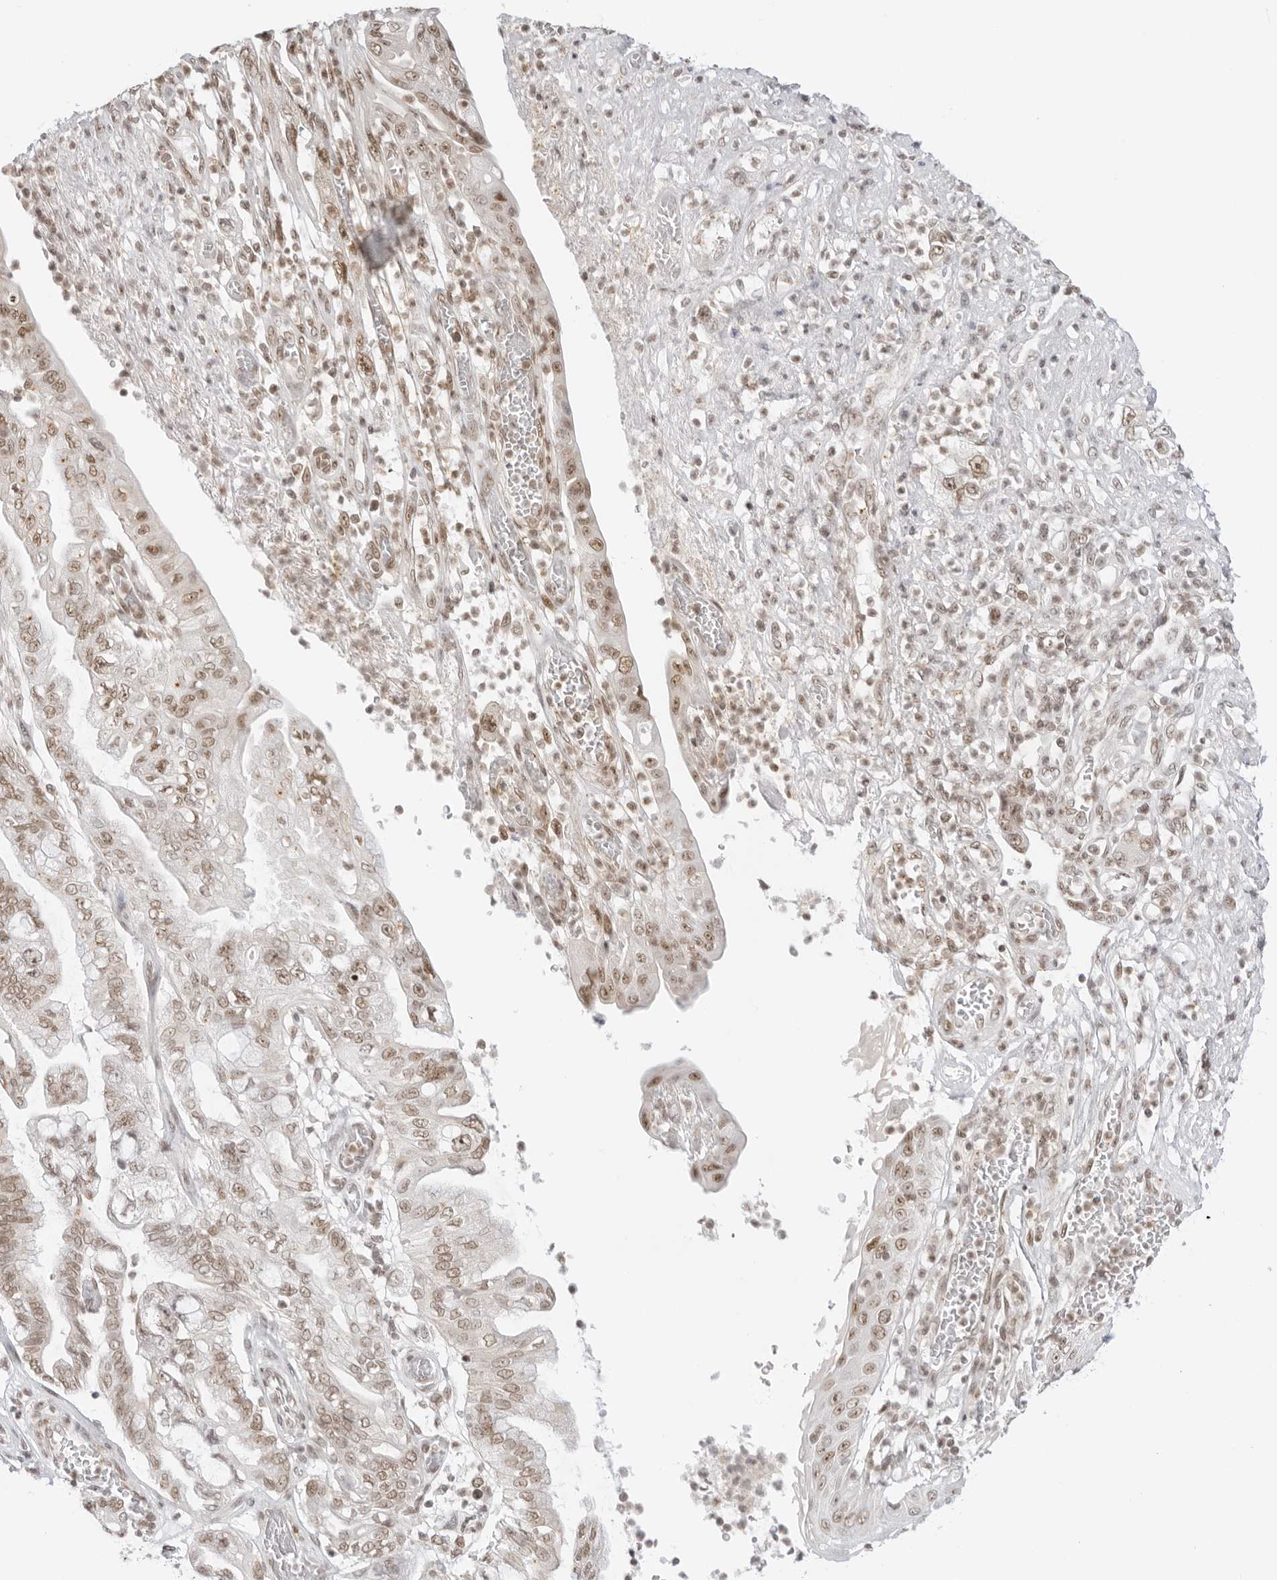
{"staining": {"intensity": "moderate", "quantity": ">75%", "location": "nuclear"}, "tissue": "pancreatic cancer", "cell_type": "Tumor cells", "image_type": "cancer", "snomed": [{"axis": "morphology", "description": "Adenocarcinoma, NOS"}, {"axis": "topography", "description": "Pancreas"}], "caption": "Immunohistochemistry (IHC) photomicrograph of human pancreatic adenocarcinoma stained for a protein (brown), which shows medium levels of moderate nuclear positivity in approximately >75% of tumor cells.", "gene": "TCIM", "patient": {"sex": "female", "age": 73}}